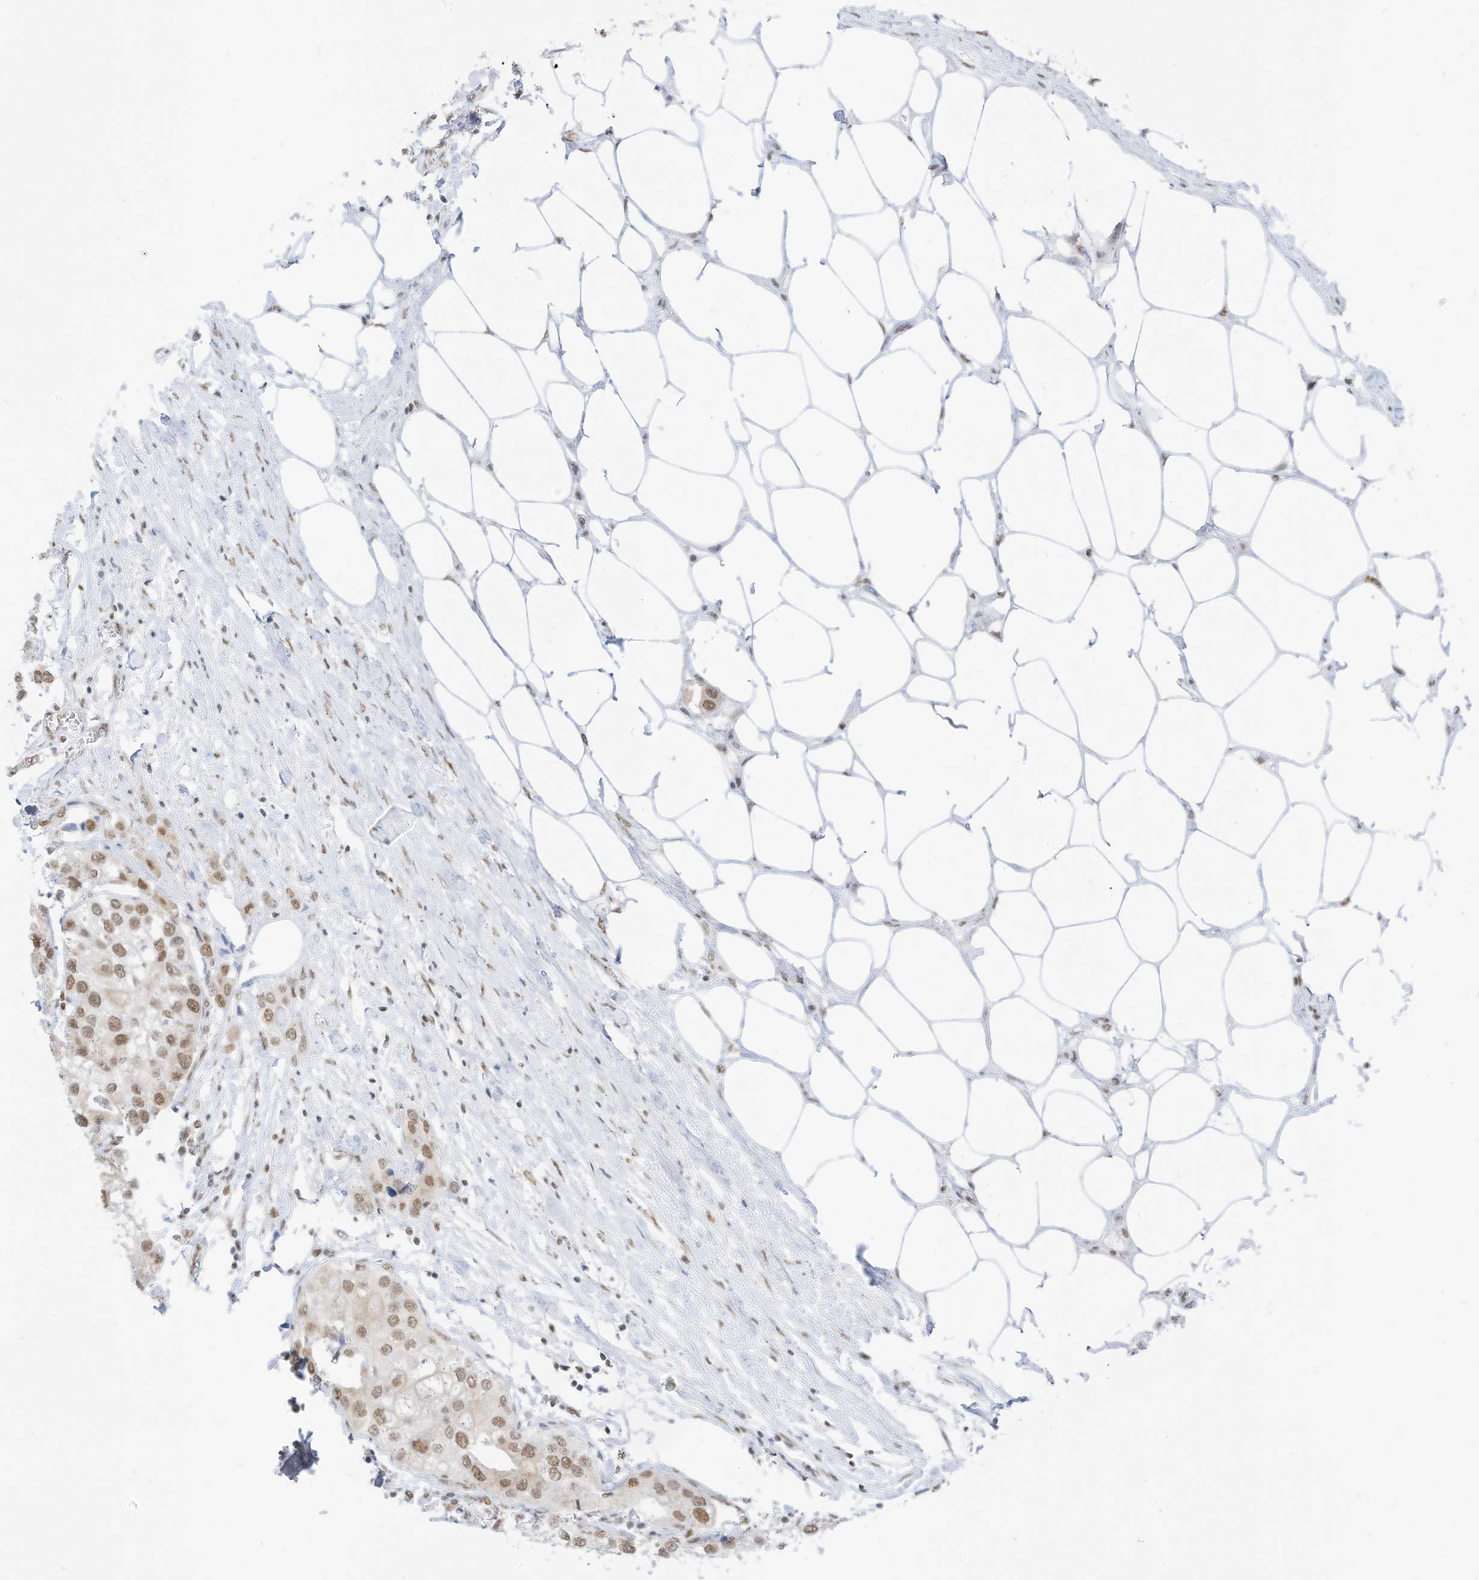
{"staining": {"intensity": "moderate", "quantity": ">75%", "location": "nuclear"}, "tissue": "urothelial cancer", "cell_type": "Tumor cells", "image_type": "cancer", "snomed": [{"axis": "morphology", "description": "Urothelial carcinoma, High grade"}, {"axis": "topography", "description": "Urinary bladder"}], "caption": "Immunohistochemistry (IHC) photomicrograph of human urothelial cancer stained for a protein (brown), which exhibits medium levels of moderate nuclear staining in about >75% of tumor cells.", "gene": "SMARCA2", "patient": {"sex": "male", "age": 64}}